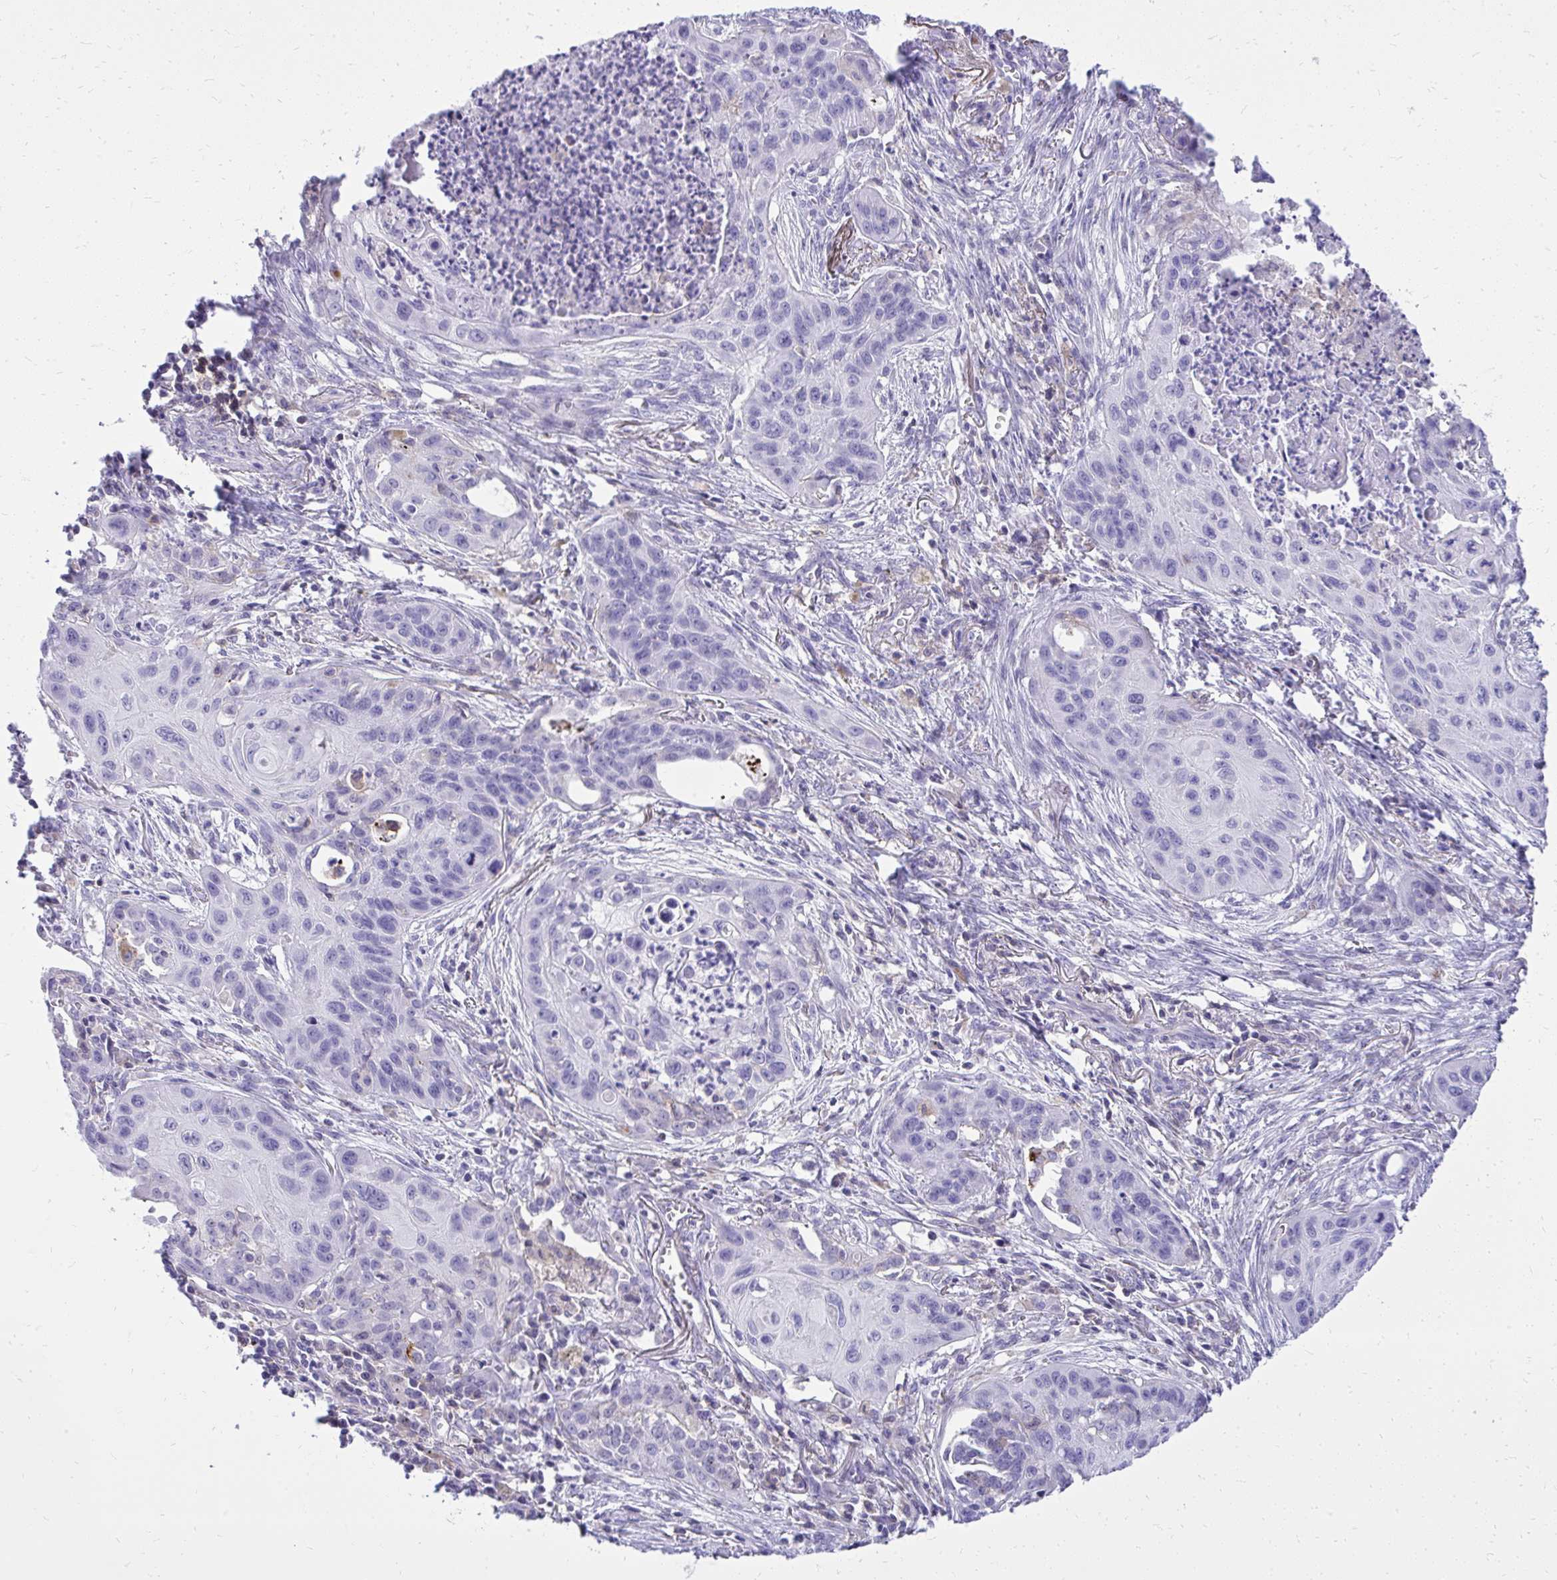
{"staining": {"intensity": "negative", "quantity": "none", "location": "none"}, "tissue": "lung cancer", "cell_type": "Tumor cells", "image_type": "cancer", "snomed": [{"axis": "morphology", "description": "Squamous cell carcinoma, NOS"}, {"axis": "topography", "description": "Lung"}], "caption": "Tumor cells are negative for brown protein staining in lung cancer (squamous cell carcinoma).", "gene": "GPRIN3", "patient": {"sex": "male", "age": 71}}